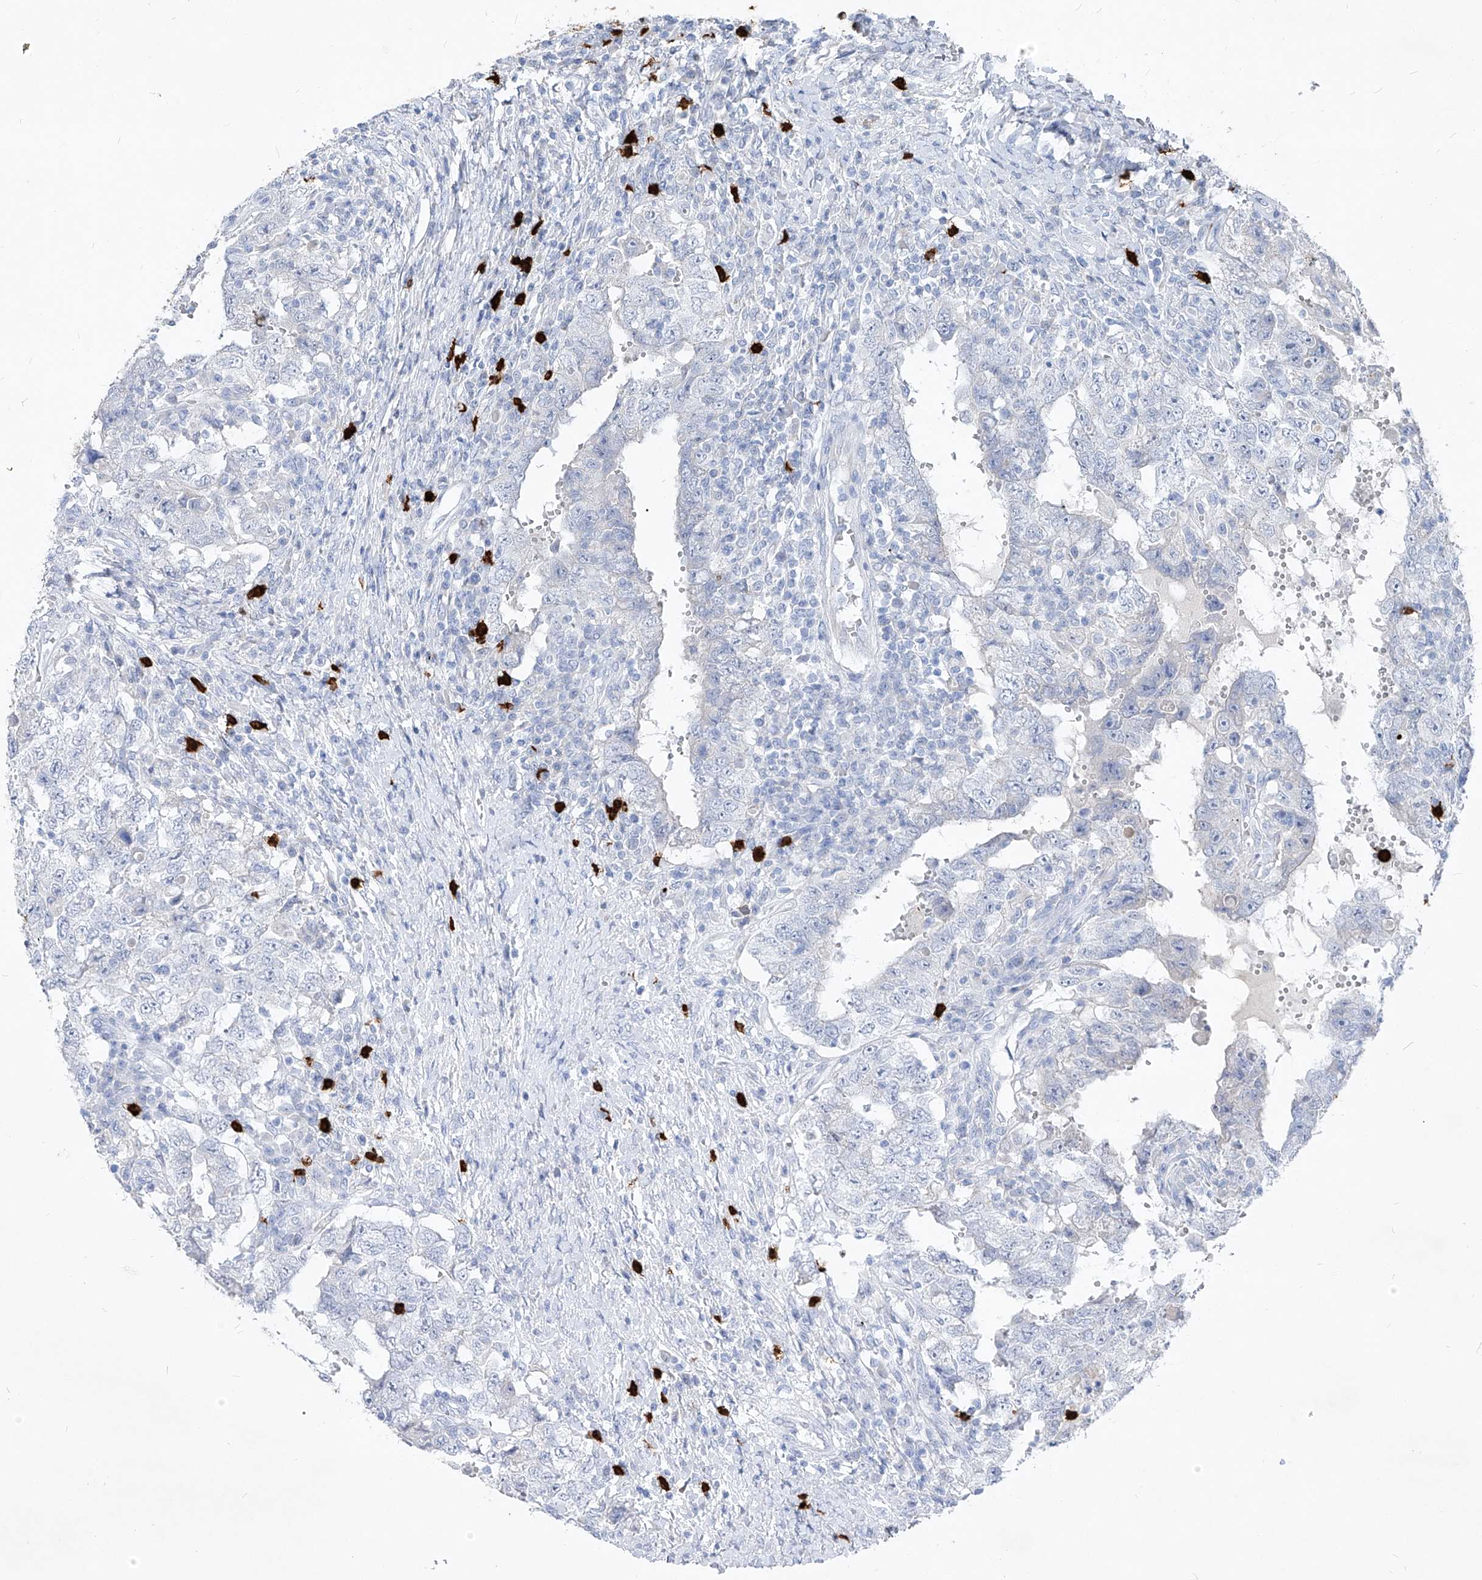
{"staining": {"intensity": "negative", "quantity": "none", "location": "none"}, "tissue": "testis cancer", "cell_type": "Tumor cells", "image_type": "cancer", "snomed": [{"axis": "morphology", "description": "Carcinoma, Embryonal, NOS"}, {"axis": "topography", "description": "Testis"}], "caption": "Protein analysis of embryonal carcinoma (testis) displays no significant positivity in tumor cells.", "gene": "FRS3", "patient": {"sex": "male", "age": 26}}